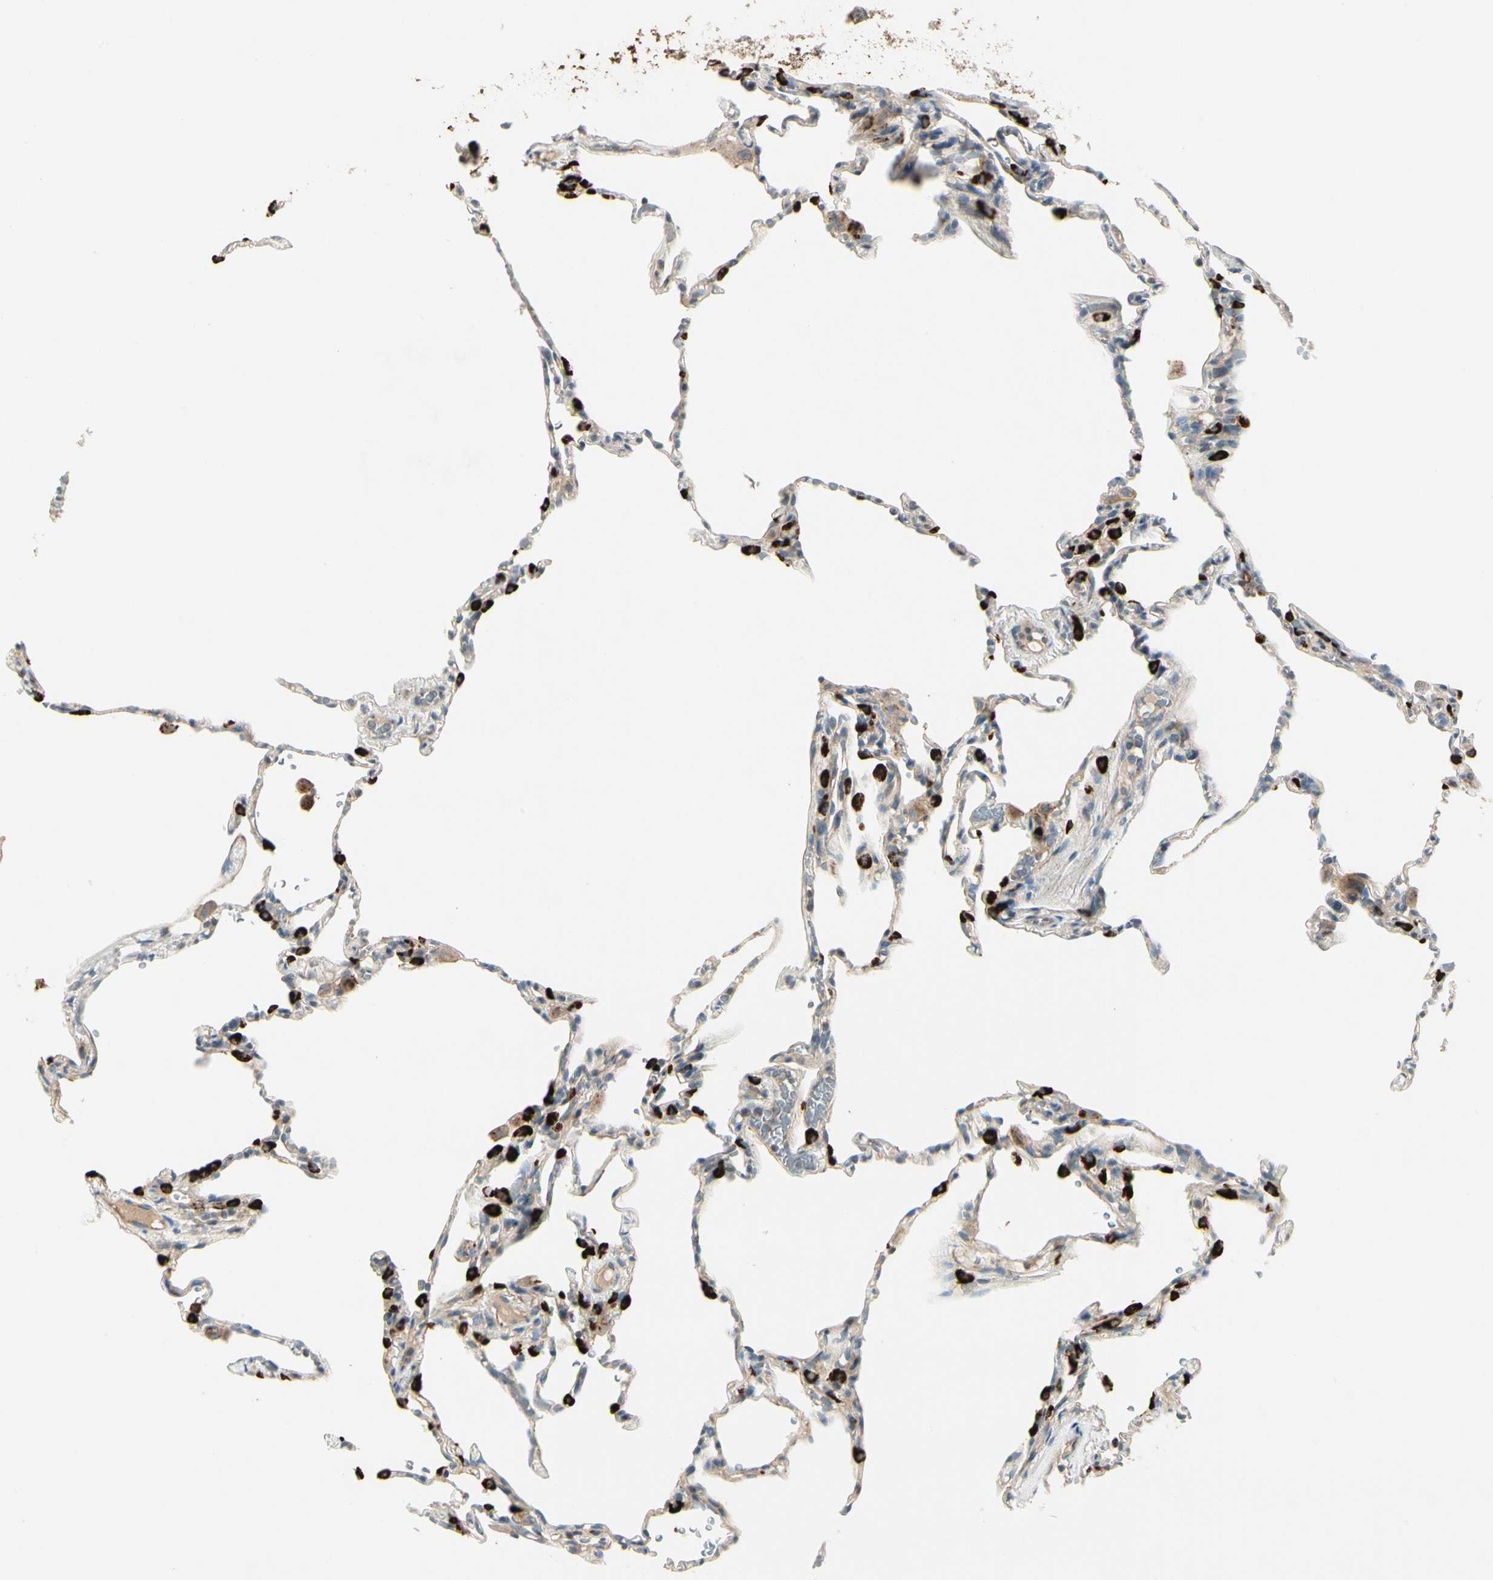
{"staining": {"intensity": "strong", "quantity": "25%-75%", "location": "cytoplasmic/membranous"}, "tissue": "lung", "cell_type": "Alveolar cells", "image_type": "normal", "snomed": [{"axis": "morphology", "description": "Normal tissue, NOS"}, {"axis": "topography", "description": "Lung"}], "caption": "Protein expression analysis of benign human lung reveals strong cytoplasmic/membranous positivity in approximately 25%-75% of alveolar cells. Immunohistochemistry stains the protein in brown and the nuclei are stained blue.", "gene": "ABCA3", "patient": {"sex": "male", "age": 59}}